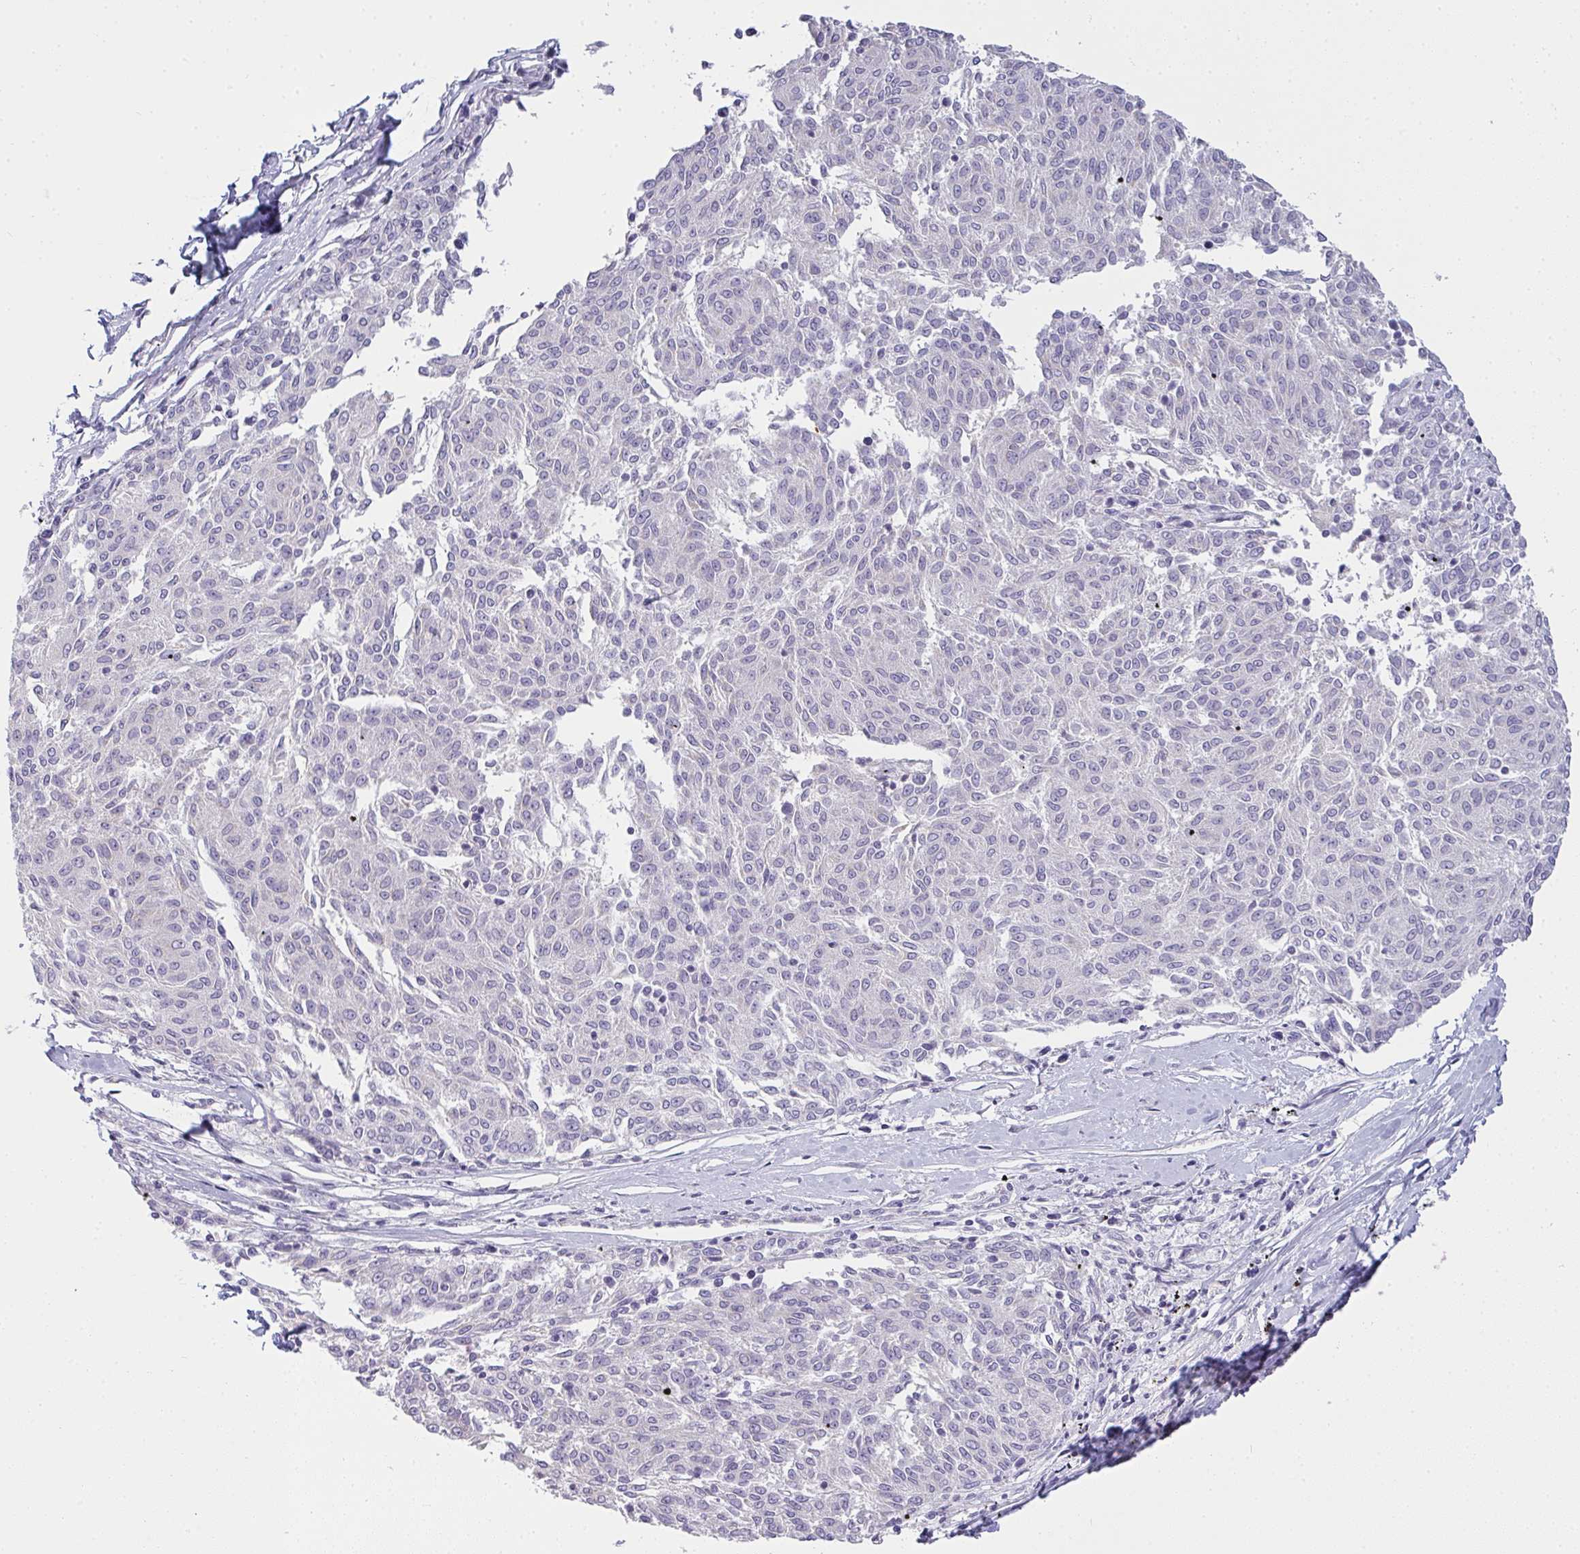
{"staining": {"intensity": "negative", "quantity": "none", "location": "none"}, "tissue": "melanoma", "cell_type": "Tumor cells", "image_type": "cancer", "snomed": [{"axis": "morphology", "description": "Malignant melanoma, NOS"}, {"axis": "topography", "description": "Skin"}], "caption": "This image is of melanoma stained with IHC to label a protein in brown with the nuclei are counter-stained blue. There is no expression in tumor cells.", "gene": "GSDMB", "patient": {"sex": "female", "age": 72}}